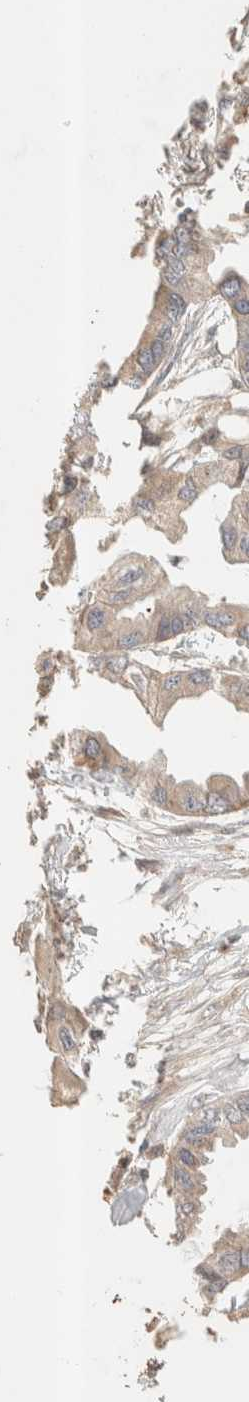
{"staining": {"intensity": "negative", "quantity": "none", "location": "none"}, "tissue": "endometrial cancer", "cell_type": "Tumor cells", "image_type": "cancer", "snomed": [{"axis": "morphology", "description": "Adenocarcinoma, NOS"}, {"axis": "morphology", "description": "Adenocarcinoma, metastatic, NOS"}, {"axis": "topography", "description": "Adipose tissue"}, {"axis": "topography", "description": "Endometrium"}], "caption": "The image shows no significant expression in tumor cells of endometrial cancer (metastatic adenocarcinoma). Brightfield microscopy of immunohistochemistry stained with DAB (brown) and hematoxylin (blue), captured at high magnification.", "gene": "ITPA", "patient": {"sex": "female", "age": 67}}